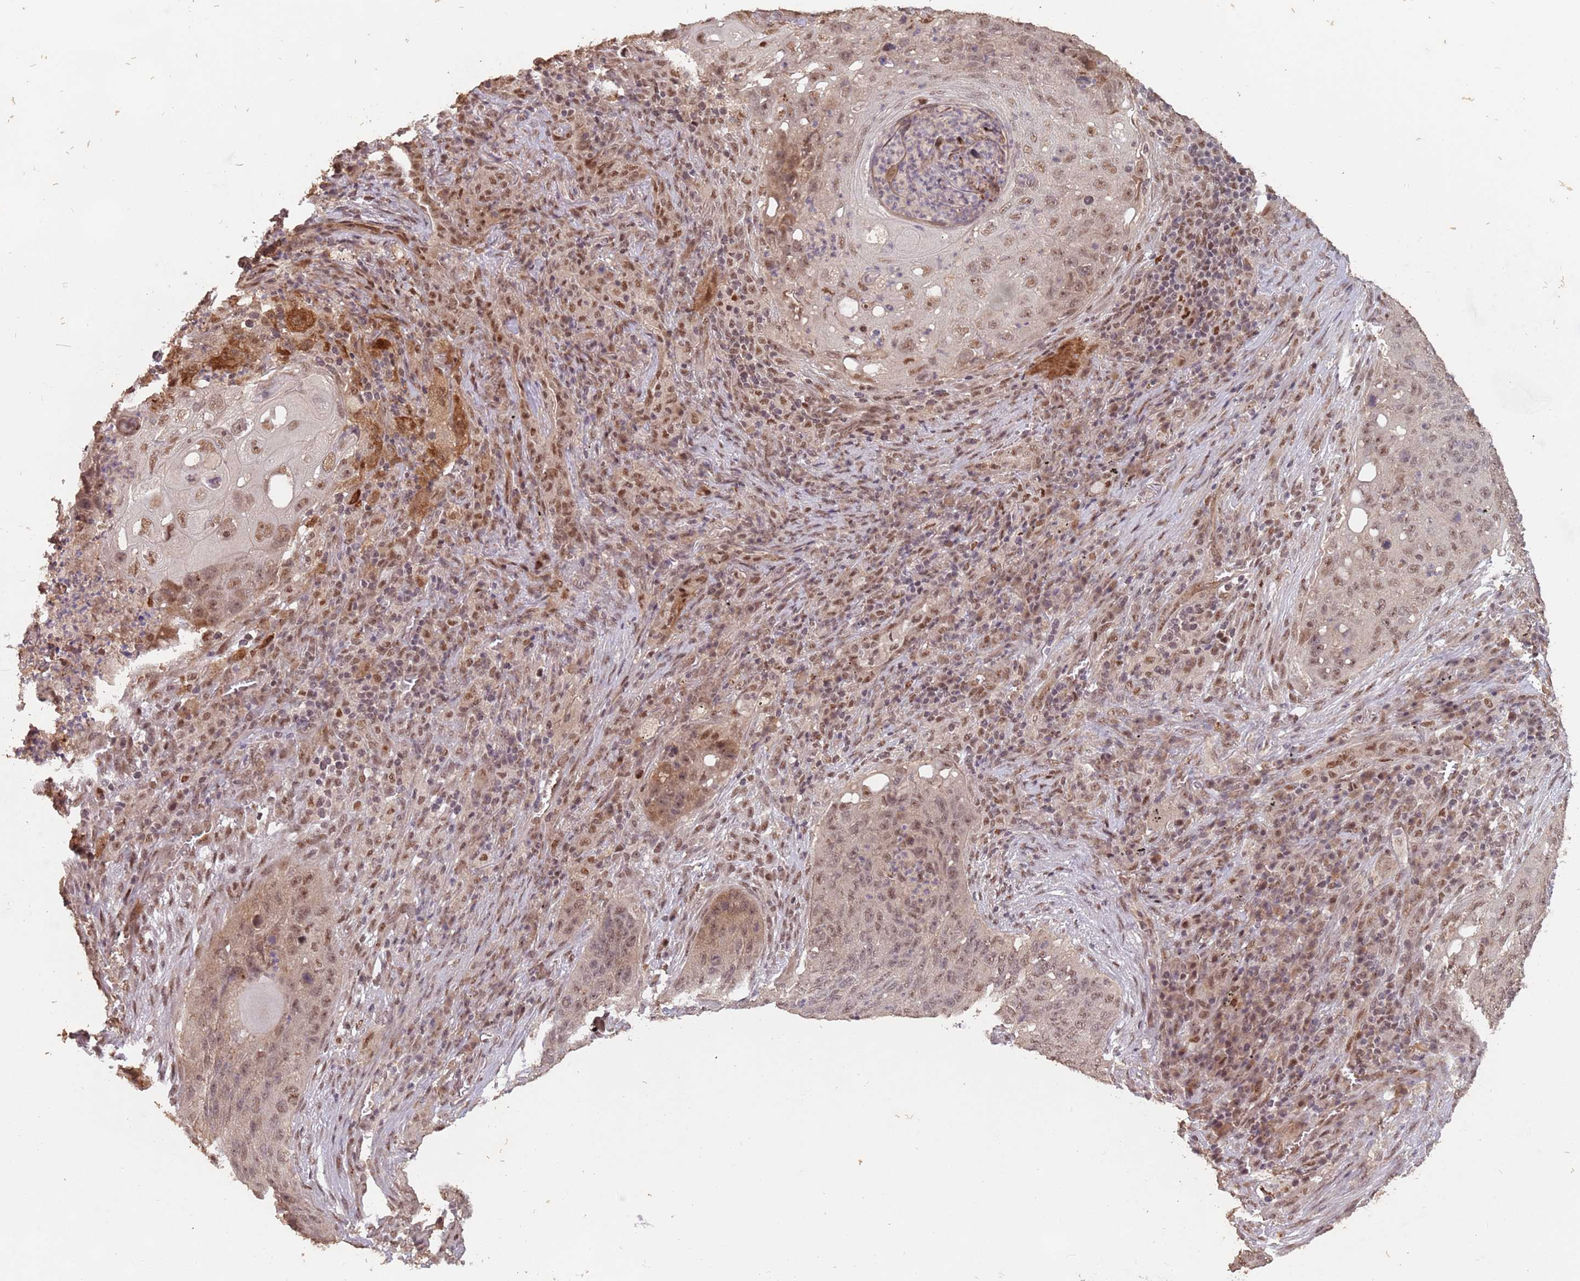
{"staining": {"intensity": "moderate", "quantity": ">75%", "location": "nuclear"}, "tissue": "lung cancer", "cell_type": "Tumor cells", "image_type": "cancer", "snomed": [{"axis": "morphology", "description": "Squamous cell carcinoma, NOS"}, {"axis": "topography", "description": "Lung"}], "caption": "IHC photomicrograph of human squamous cell carcinoma (lung) stained for a protein (brown), which exhibits medium levels of moderate nuclear expression in approximately >75% of tumor cells.", "gene": "RFXANK", "patient": {"sex": "female", "age": 63}}